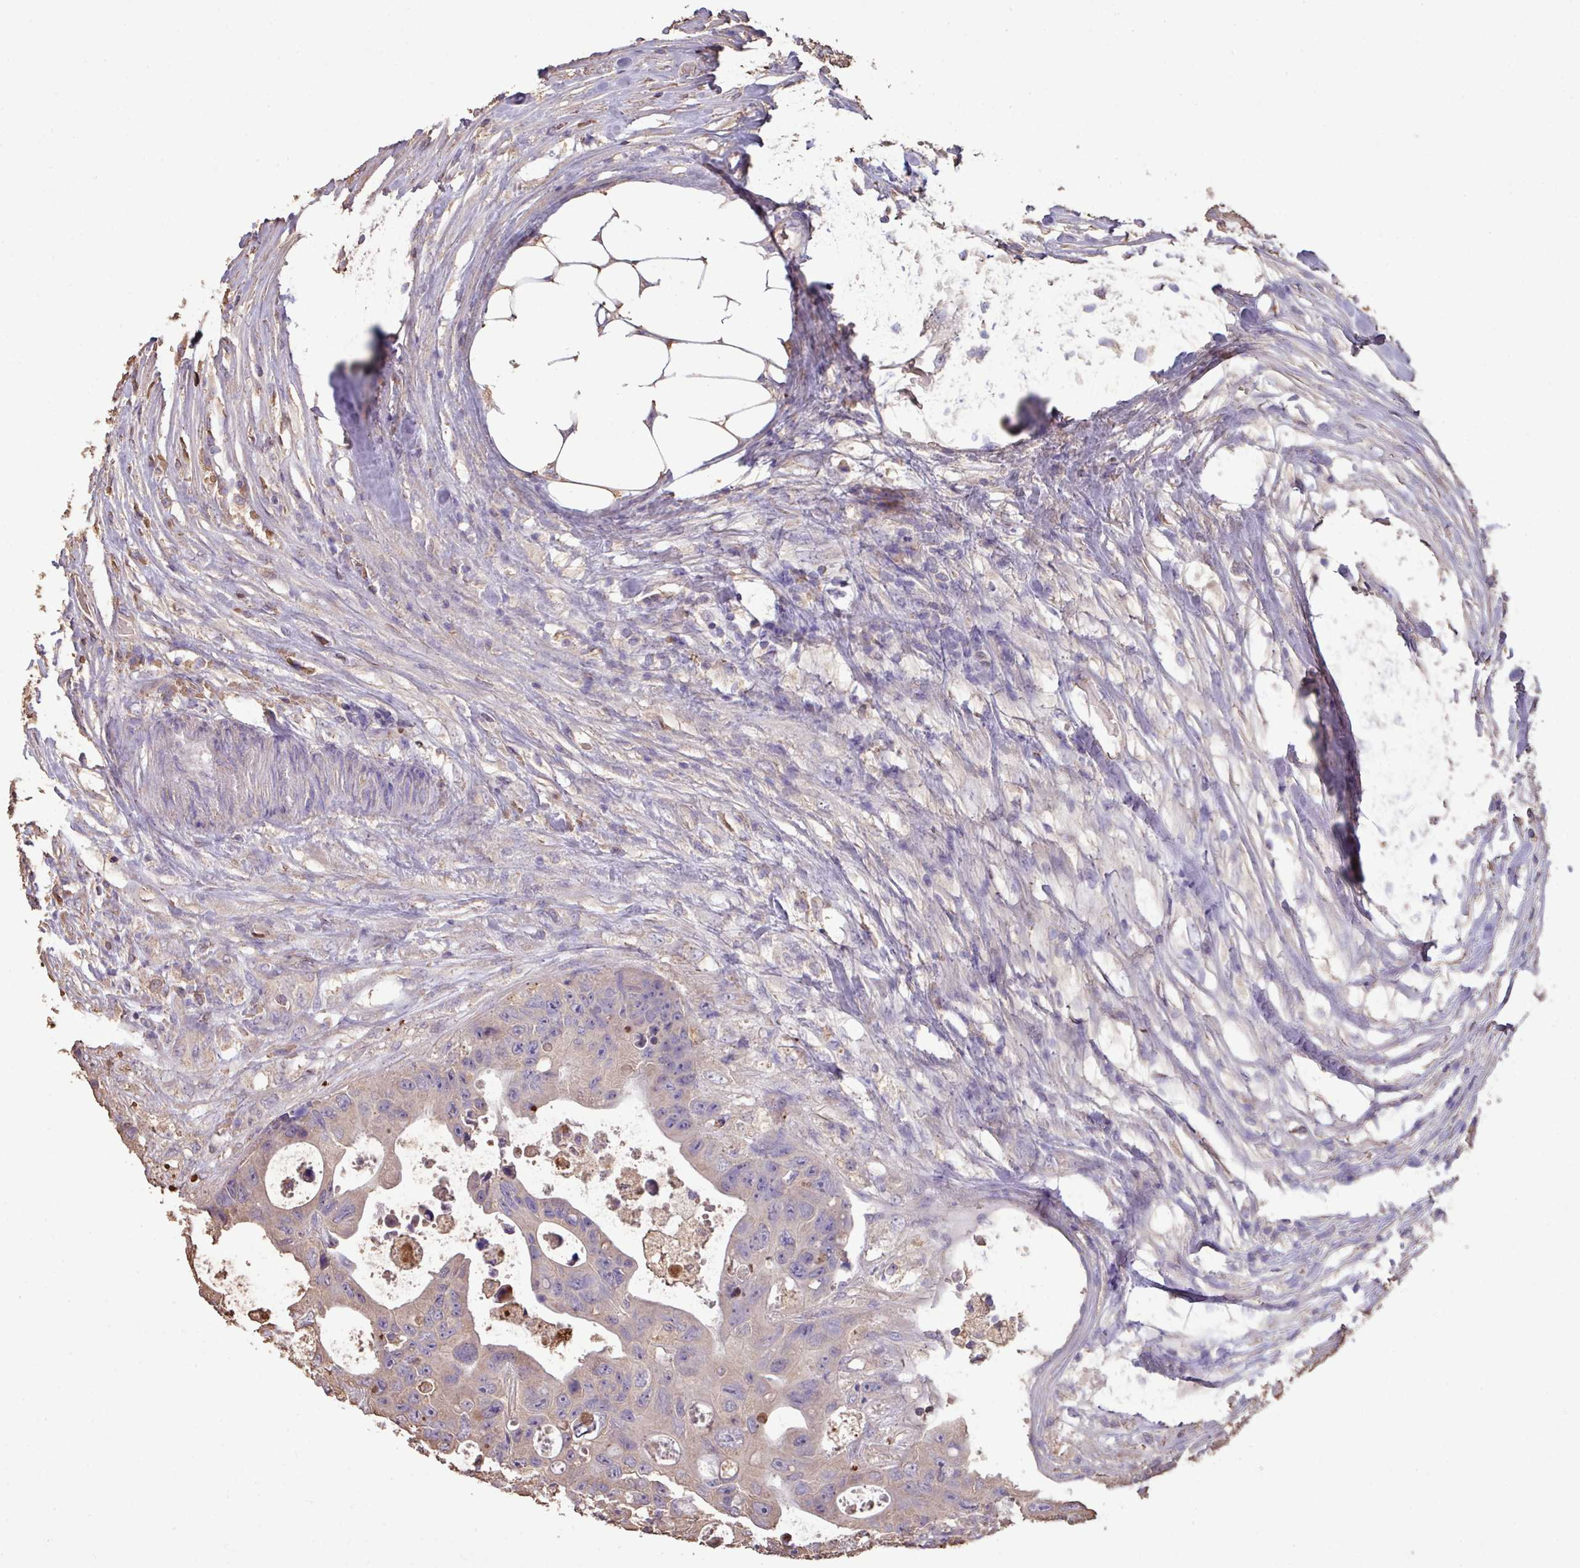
{"staining": {"intensity": "weak", "quantity": "25%-75%", "location": "cytoplasmic/membranous"}, "tissue": "colorectal cancer", "cell_type": "Tumor cells", "image_type": "cancer", "snomed": [{"axis": "morphology", "description": "Adenocarcinoma, NOS"}, {"axis": "topography", "description": "Colon"}], "caption": "Immunohistochemistry (DAB) staining of adenocarcinoma (colorectal) shows weak cytoplasmic/membranous protein positivity in approximately 25%-75% of tumor cells.", "gene": "CAMK2B", "patient": {"sex": "female", "age": 46}}